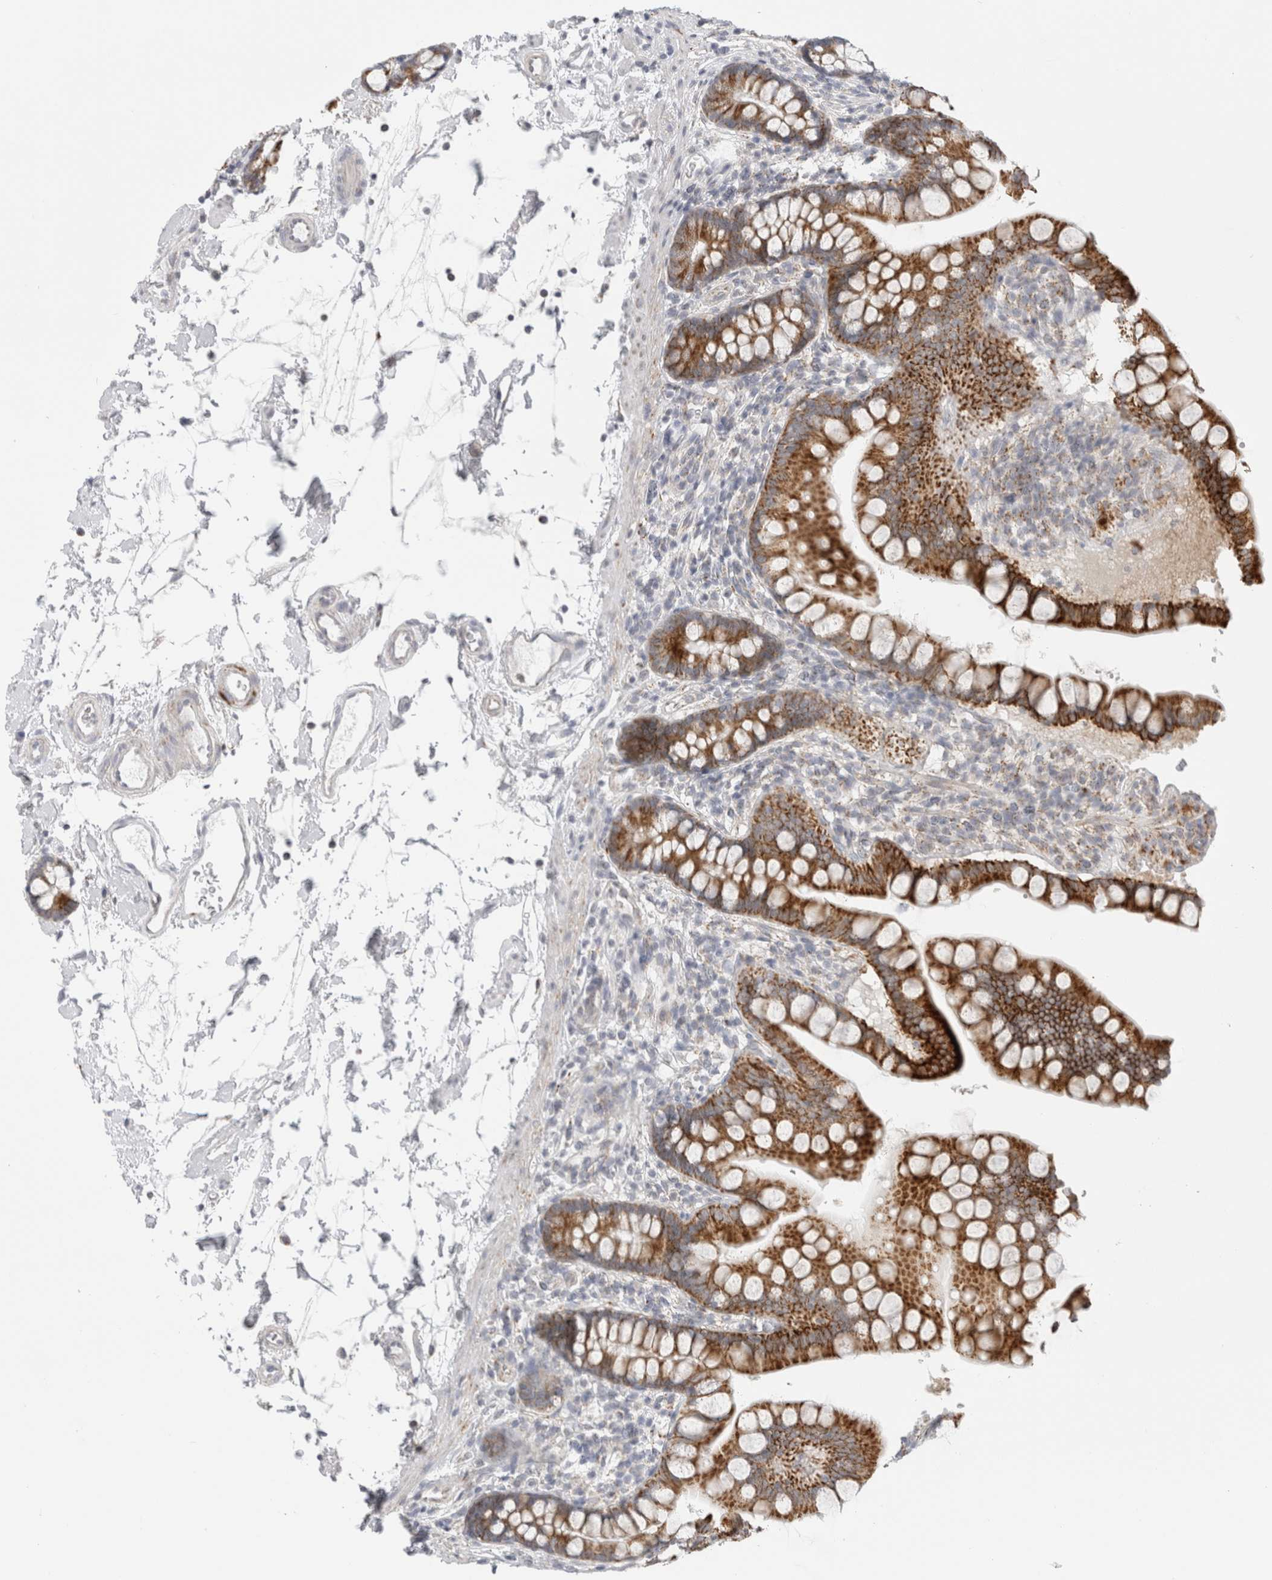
{"staining": {"intensity": "strong", "quantity": ">75%", "location": "cytoplasmic/membranous"}, "tissue": "small intestine", "cell_type": "Glandular cells", "image_type": "normal", "snomed": [{"axis": "morphology", "description": "Normal tissue, NOS"}, {"axis": "topography", "description": "Small intestine"}], "caption": "Immunohistochemical staining of unremarkable human small intestine shows >75% levels of strong cytoplasmic/membranous protein positivity in approximately >75% of glandular cells.", "gene": "FAHD1", "patient": {"sex": "female", "age": 84}}